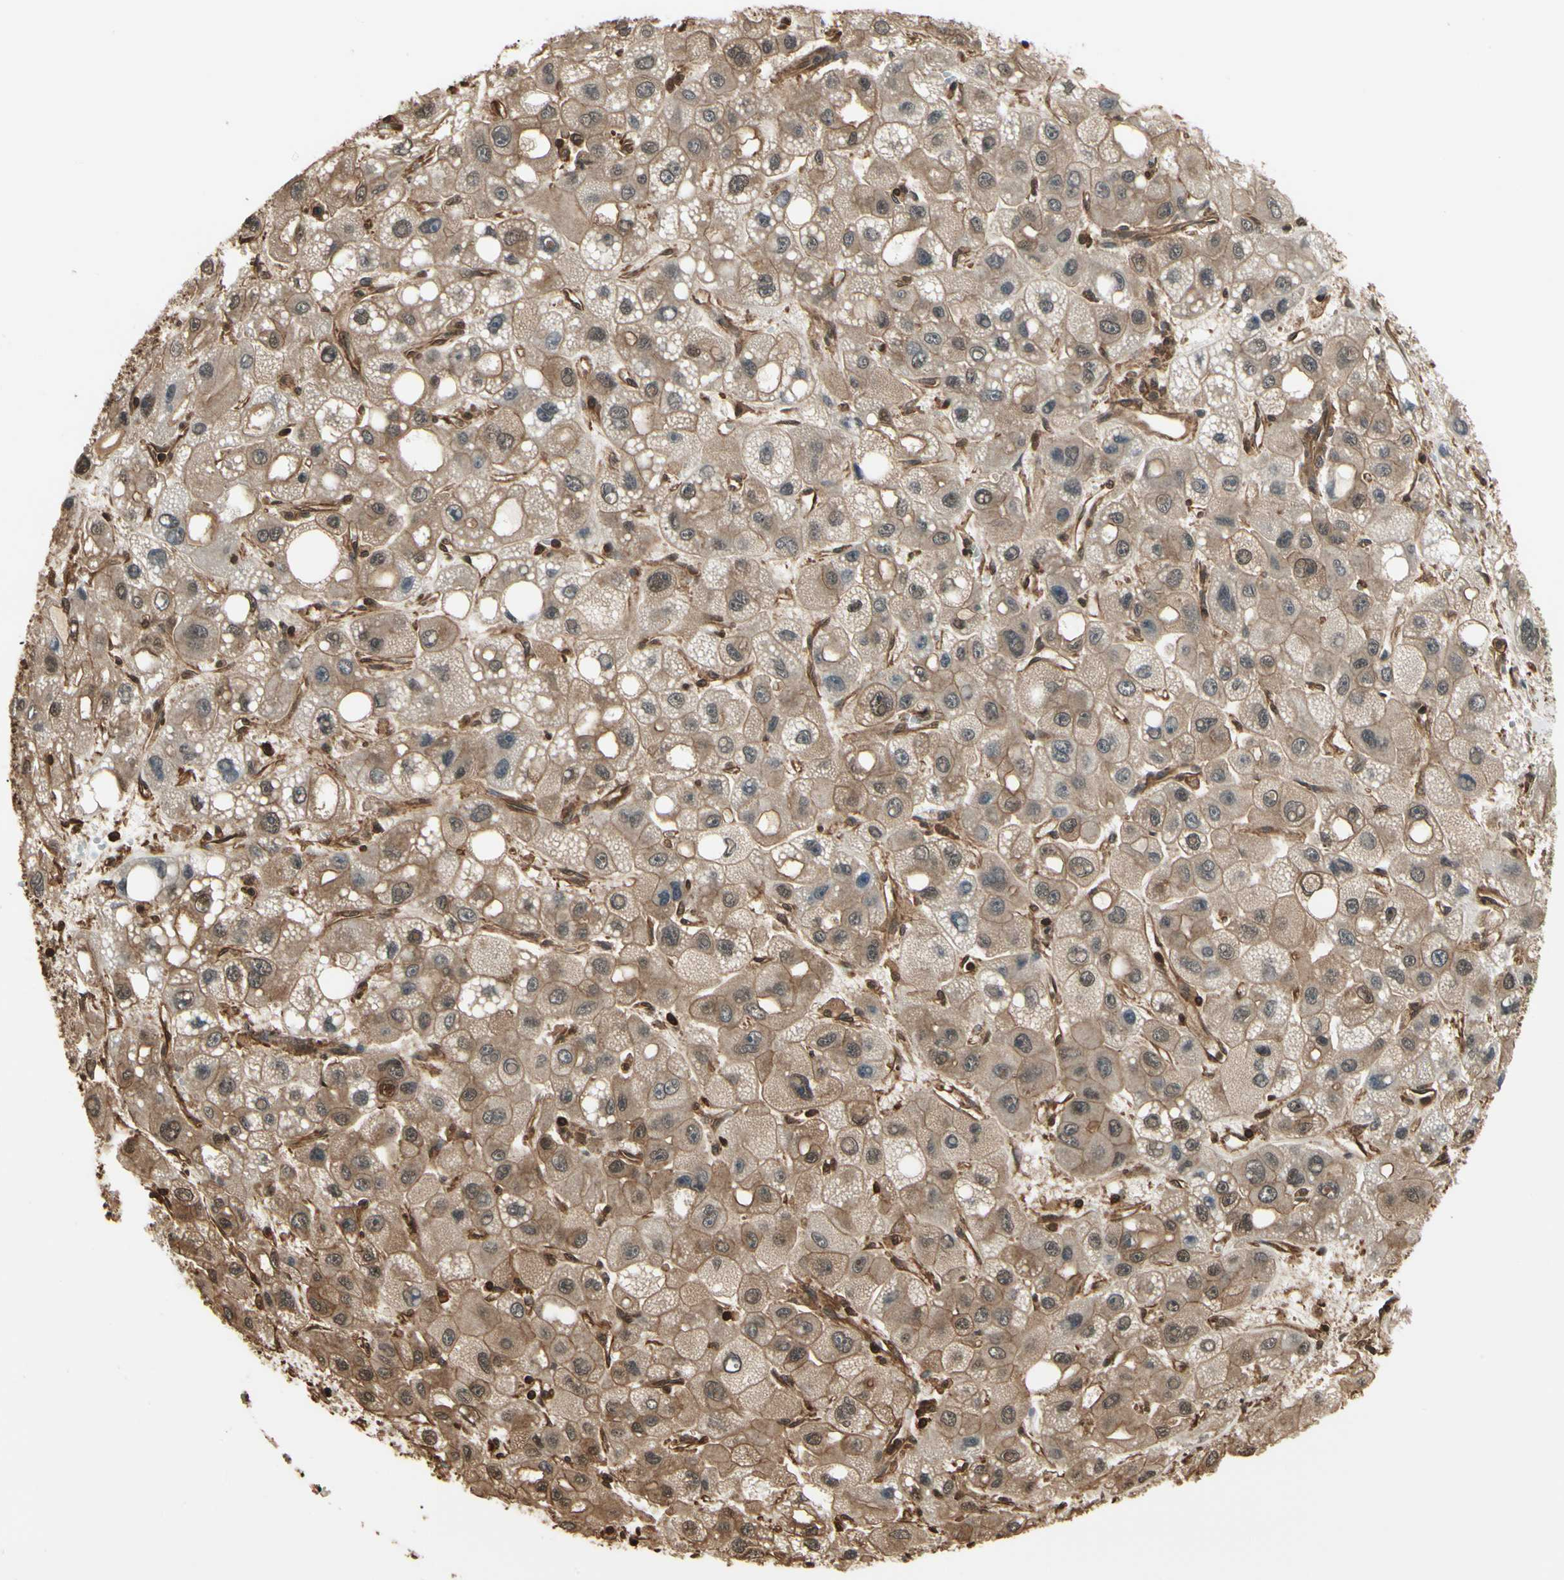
{"staining": {"intensity": "moderate", "quantity": ">75%", "location": "cytoplasmic/membranous,nuclear"}, "tissue": "liver cancer", "cell_type": "Tumor cells", "image_type": "cancer", "snomed": [{"axis": "morphology", "description": "Carcinoma, Hepatocellular, NOS"}, {"axis": "topography", "description": "Liver"}], "caption": "Protein expression analysis of liver hepatocellular carcinoma displays moderate cytoplasmic/membranous and nuclear positivity in approximately >75% of tumor cells. (brown staining indicates protein expression, while blue staining denotes nuclei).", "gene": "YWHAE", "patient": {"sex": "male", "age": 55}}